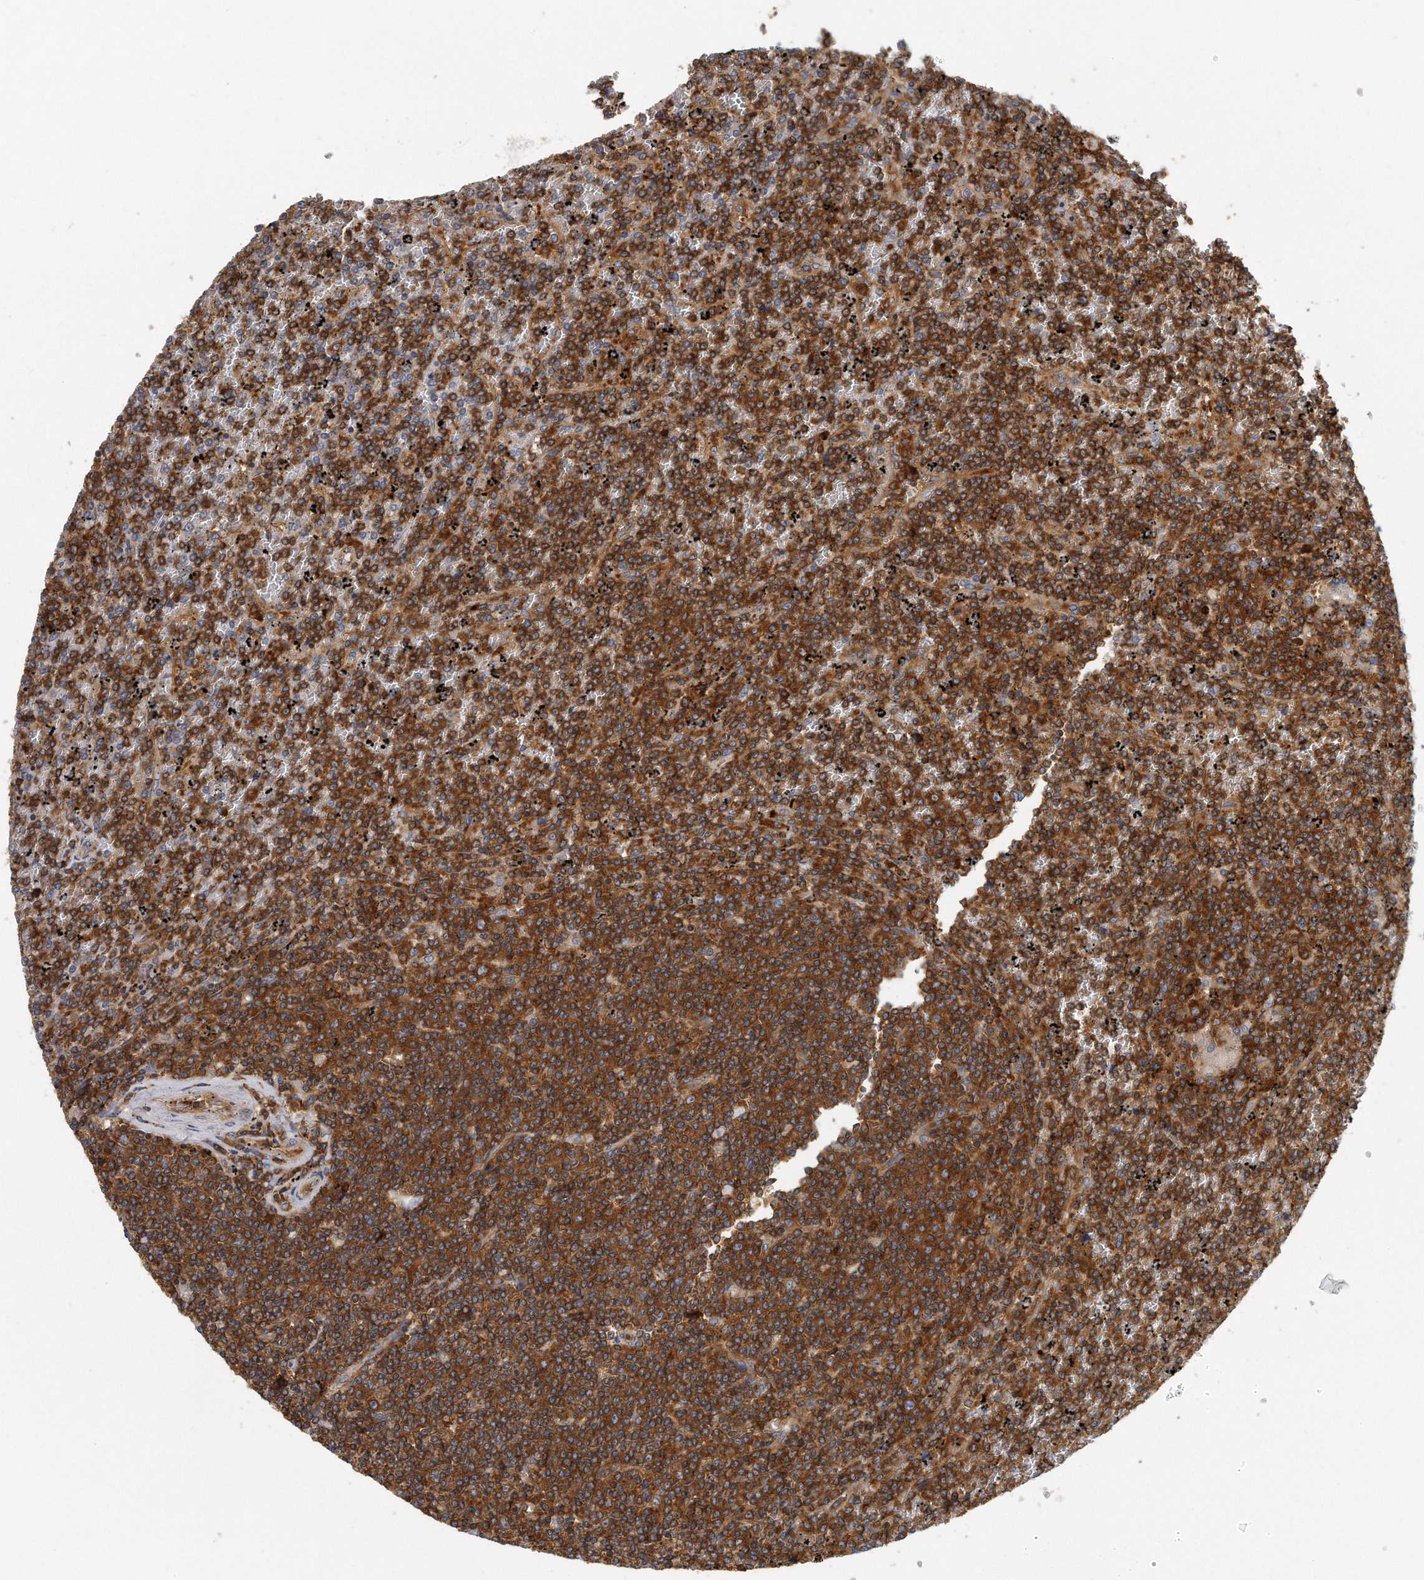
{"staining": {"intensity": "strong", "quantity": ">75%", "location": "cytoplasmic/membranous"}, "tissue": "lymphoma", "cell_type": "Tumor cells", "image_type": "cancer", "snomed": [{"axis": "morphology", "description": "Malignant lymphoma, non-Hodgkin's type, Low grade"}, {"axis": "topography", "description": "Spleen"}], "caption": "High-magnification brightfield microscopy of lymphoma stained with DAB (brown) and counterstained with hematoxylin (blue). tumor cells exhibit strong cytoplasmic/membranous staining is seen in approximately>75% of cells. (brown staining indicates protein expression, while blue staining denotes nuclei).", "gene": "EIF3I", "patient": {"sex": "female", "age": 19}}